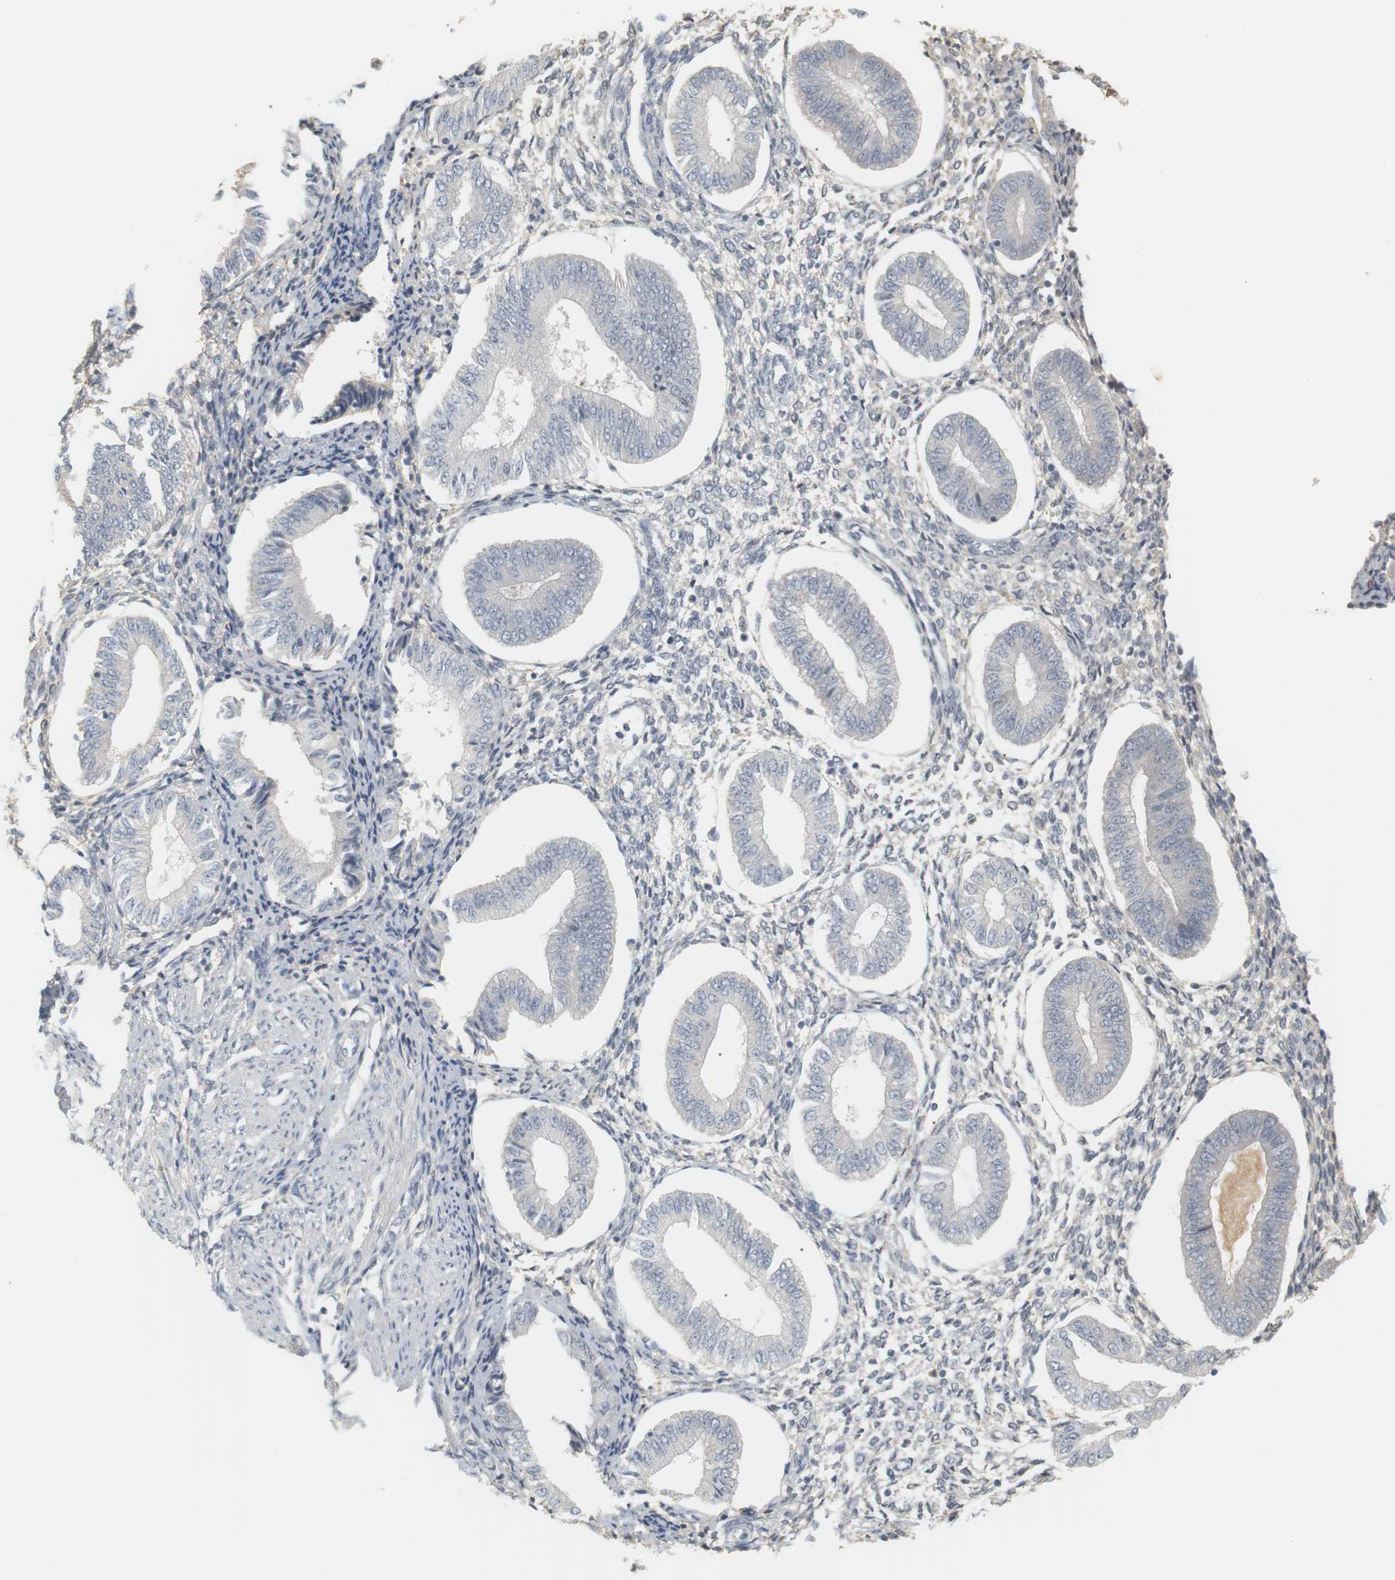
{"staining": {"intensity": "negative", "quantity": "none", "location": "none"}, "tissue": "endometrium", "cell_type": "Cells in endometrial stroma", "image_type": "normal", "snomed": [{"axis": "morphology", "description": "Normal tissue, NOS"}, {"axis": "topography", "description": "Endometrium"}], "caption": "A high-resolution image shows immunohistochemistry staining of normal endometrium, which displays no significant staining in cells in endometrial stroma. The staining was performed using DAB (3,3'-diaminobenzidine) to visualize the protein expression in brown, while the nuclei were stained in blue with hematoxylin (Magnification: 20x).", "gene": "RTN3", "patient": {"sex": "female", "age": 50}}